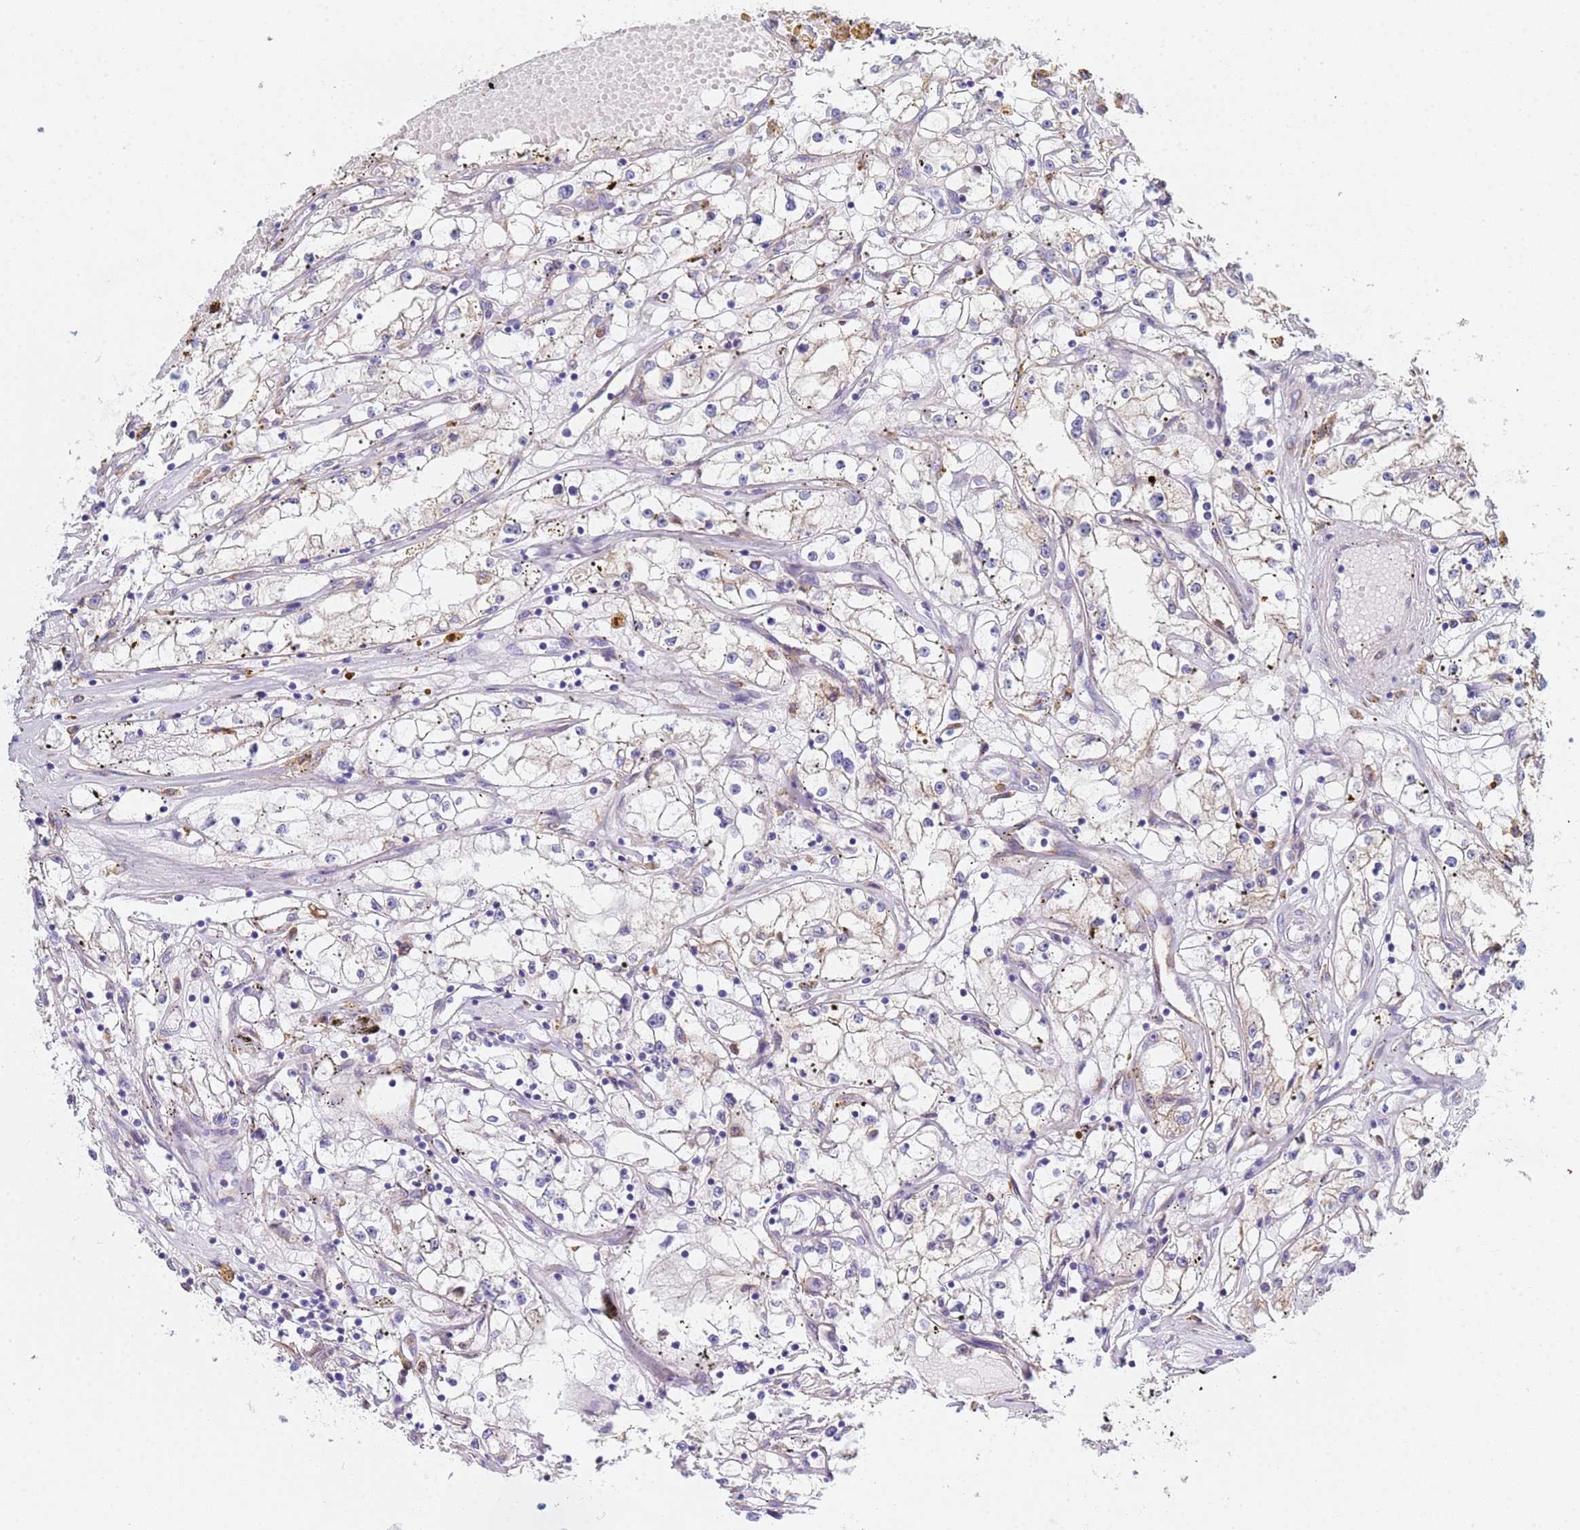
{"staining": {"intensity": "negative", "quantity": "none", "location": "none"}, "tissue": "renal cancer", "cell_type": "Tumor cells", "image_type": "cancer", "snomed": [{"axis": "morphology", "description": "Adenocarcinoma, NOS"}, {"axis": "topography", "description": "Kidney"}], "caption": "Protein analysis of renal cancer (adenocarcinoma) reveals no significant staining in tumor cells.", "gene": "GDAP2", "patient": {"sex": "male", "age": 56}}